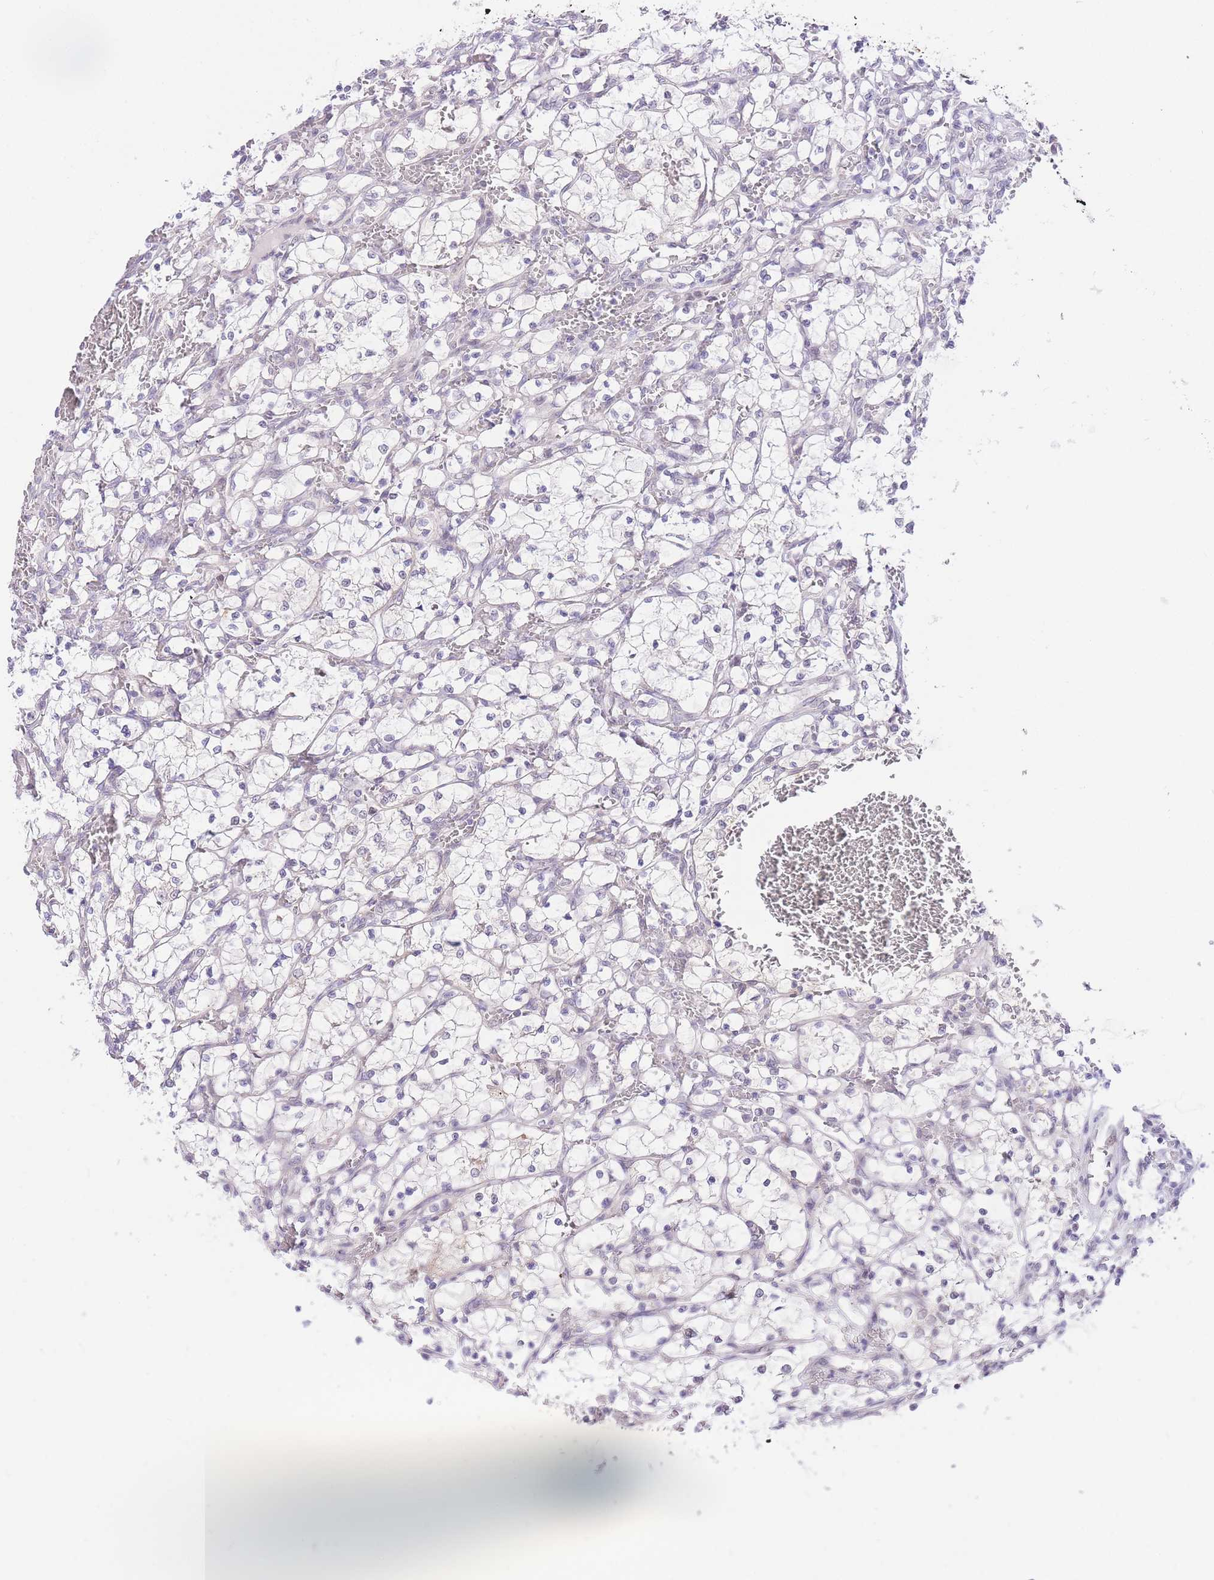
{"staining": {"intensity": "negative", "quantity": "none", "location": "none"}, "tissue": "renal cancer", "cell_type": "Tumor cells", "image_type": "cancer", "snomed": [{"axis": "morphology", "description": "Adenocarcinoma, NOS"}, {"axis": "topography", "description": "Kidney"}], "caption": "Immunohistochemistry (IHC) histopathology image of adenocarcinoma (renal) stained for a protein (brown), which reveals no staining in tumor cells.", "gene": "UBXN7", "patient": {"sex": "female", "age": 69}}